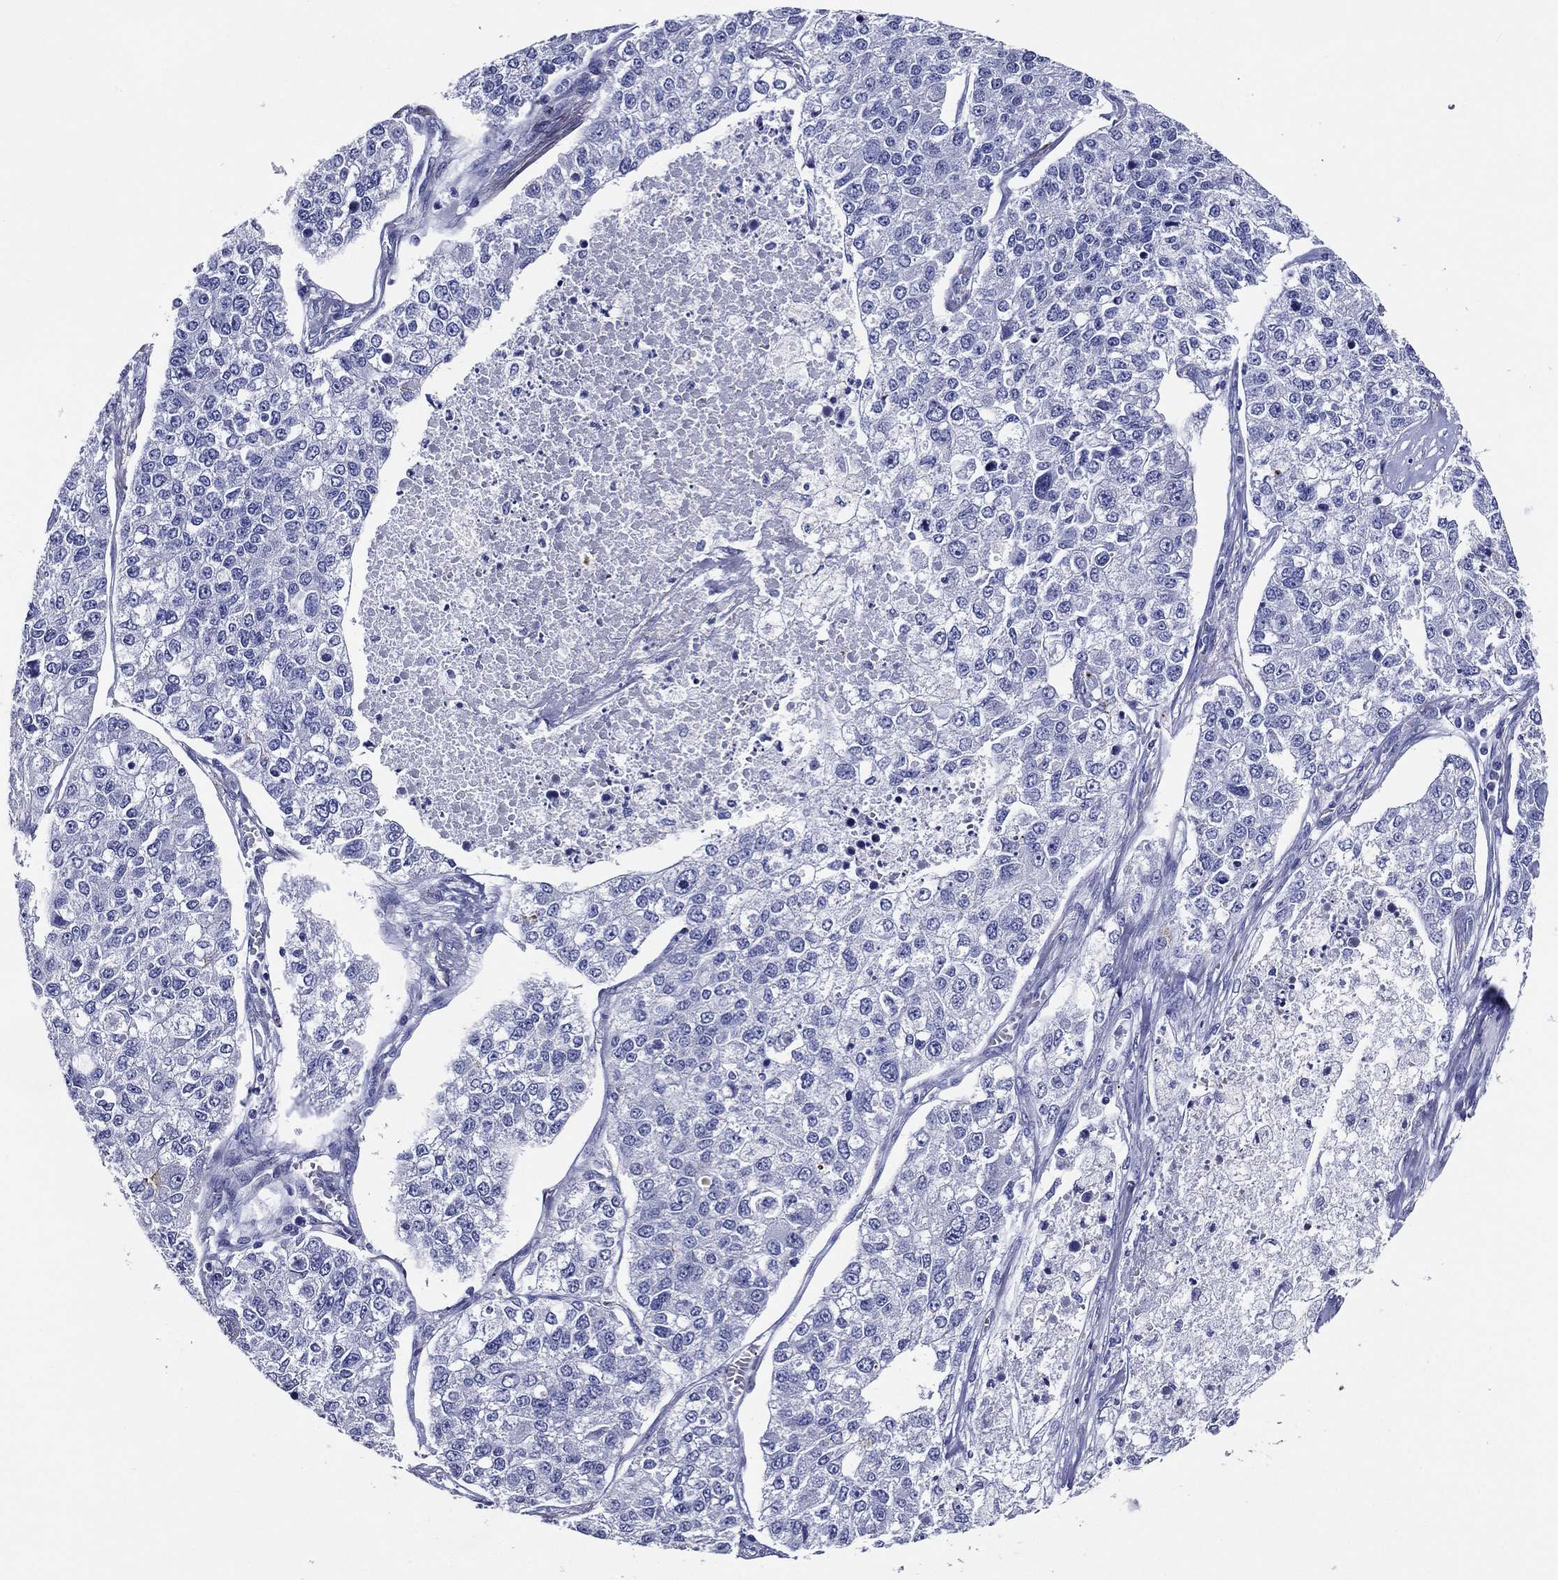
{"staining": {"intensity": "negative", "quantity": "none", "location": "none"}, "tissue": "lung cancer", "cell_type": "Tumor cells", "image_type": "cancer", "snomed": [{"axis": "morphology", "description": "Adenocarcinoma, NOS"}, {"axis": "topography", "description": "Lung"}], "caption": "Immunohistochemical staining of lung cancer reveals no significant positivity in tumor cells.", "gene": "ACE2", "patient": {"sex": "male", "age": 49}}